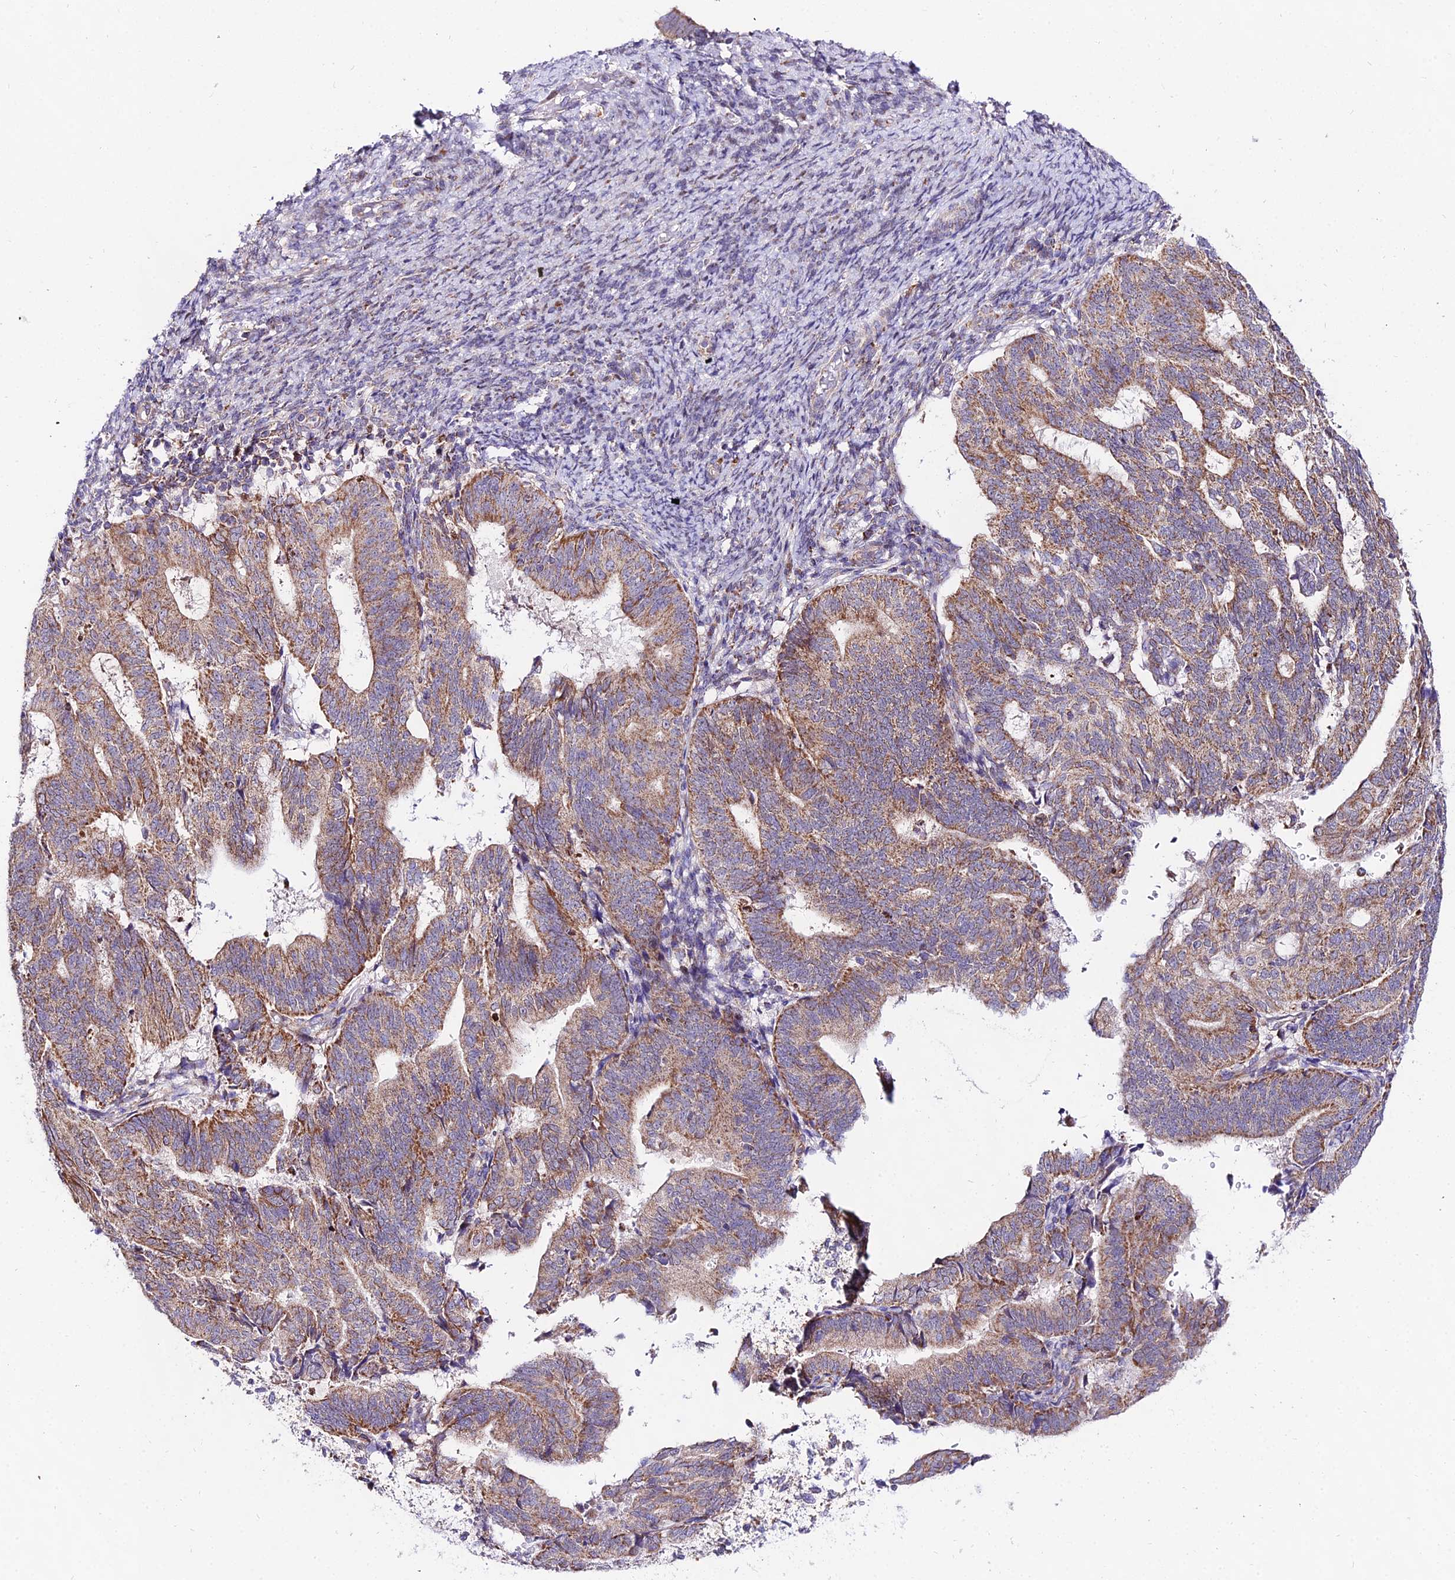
{"staining": {"intensity": "moderate", "quantity": ">75%", "location": "cytoplasmic/membranous"}, "tissue": "endometrial cancer", "cell_type": "Tumor cells", "image_type": "cancer", "snomed": [{"axis": "morphology", "description": "Adenocarcinoma, NOS"}, {"axis": "topography", "description": "Endometrium"}], "caption": "Protein analysis of endometrial adenocarcinoma tissue shows moderate cytoplasmic/membranous expression in about >75% of tumor cells.", "gene": "ATP5PB", "patient": {"sex": "female", "age": 70}}